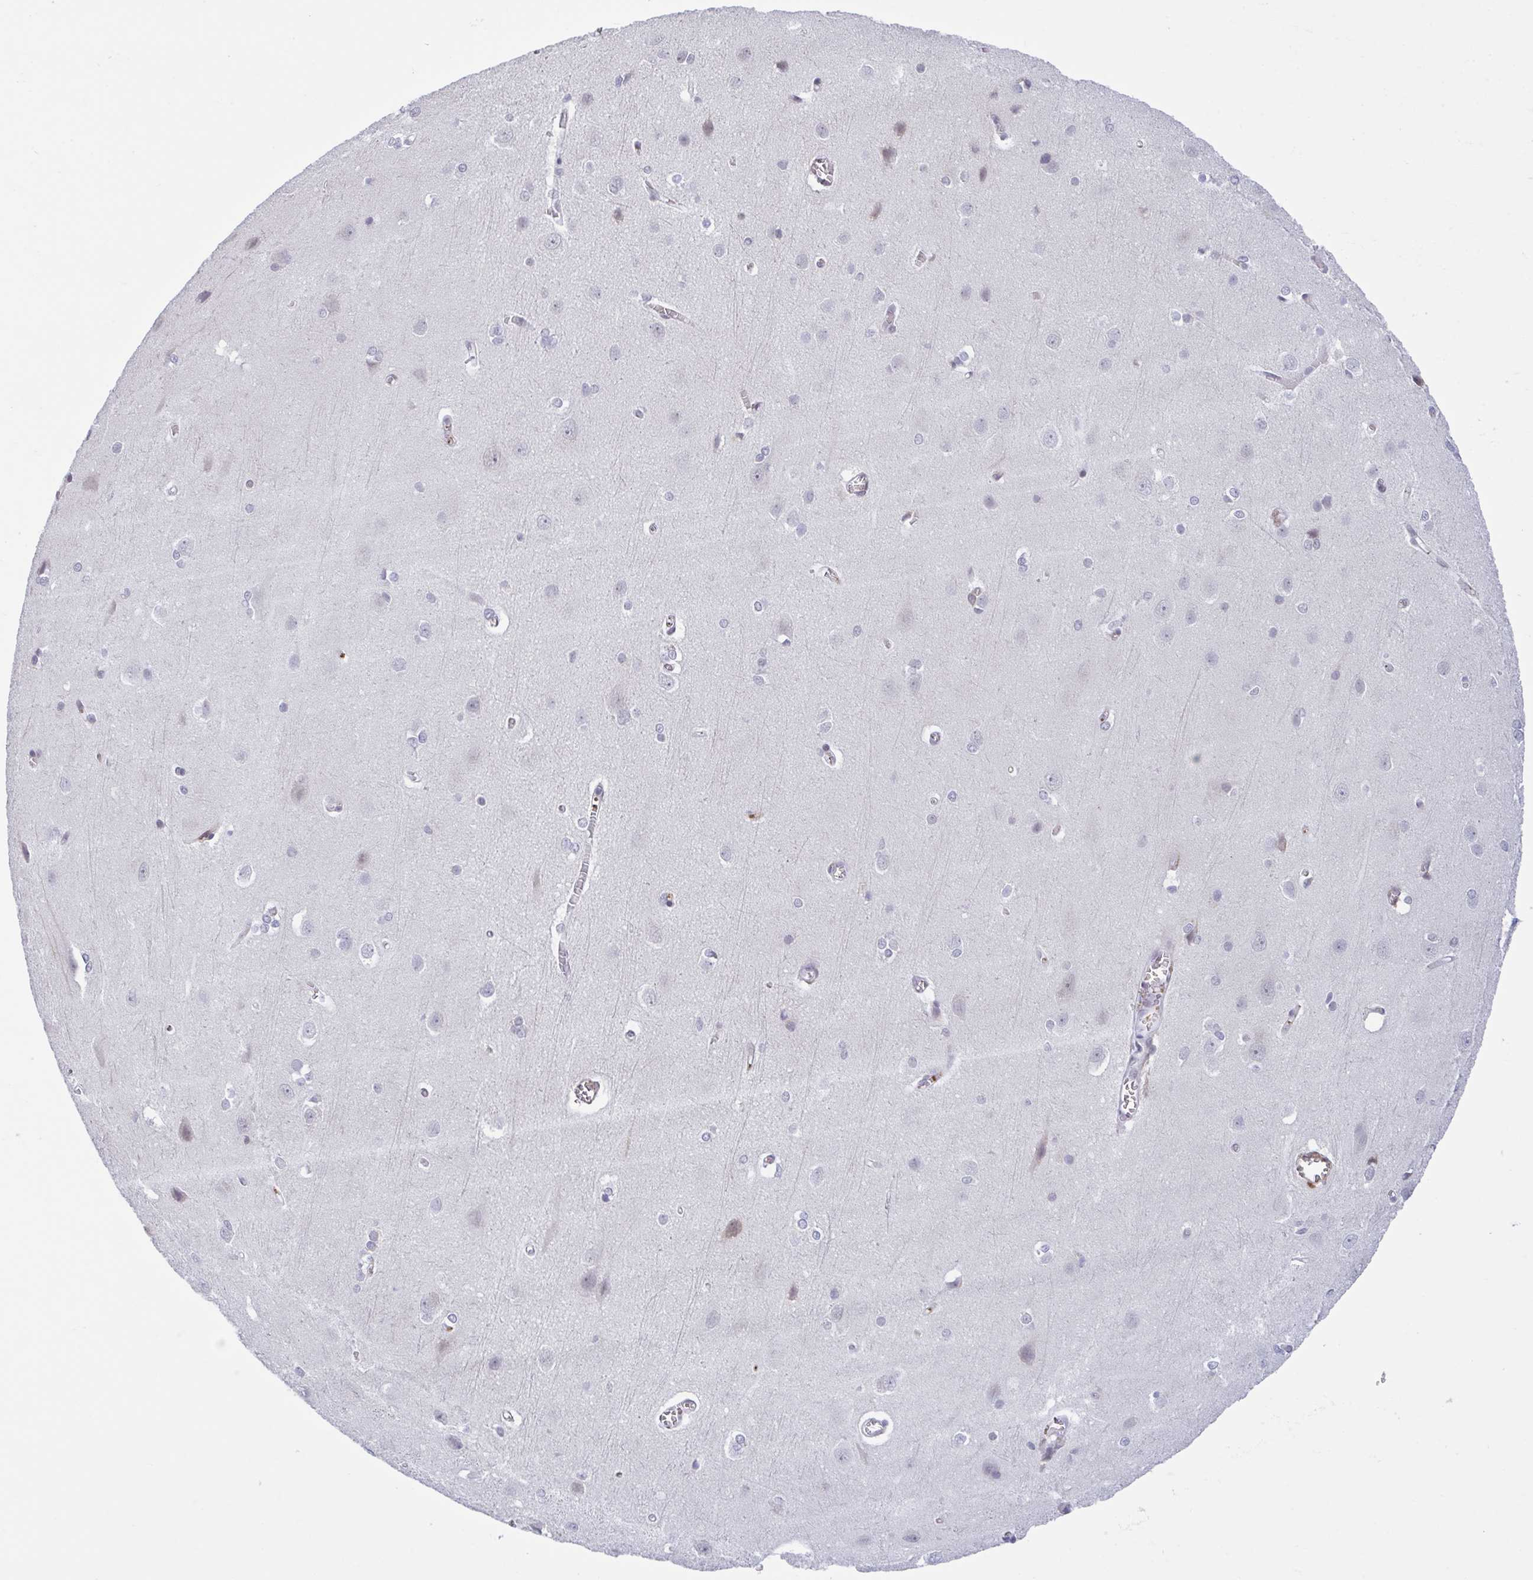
{"staining": {"intensity": "negative", "quantity": "none", "location": "none"}, "tissue": "cerebral cortex", "cell_type": "Endothelial cells", "image_type": "normal", "snomed": [{"axis": "morphology", "description": "Normal tissue, NOS"}, {"axis": "topography", "description": "Cerebral cortex"}], "caption": "The image exhibits no staining of endothelial cells in benign cerebral cortex.", "gene": "PLG", "patient": {"sex": "male", "age": 37}}